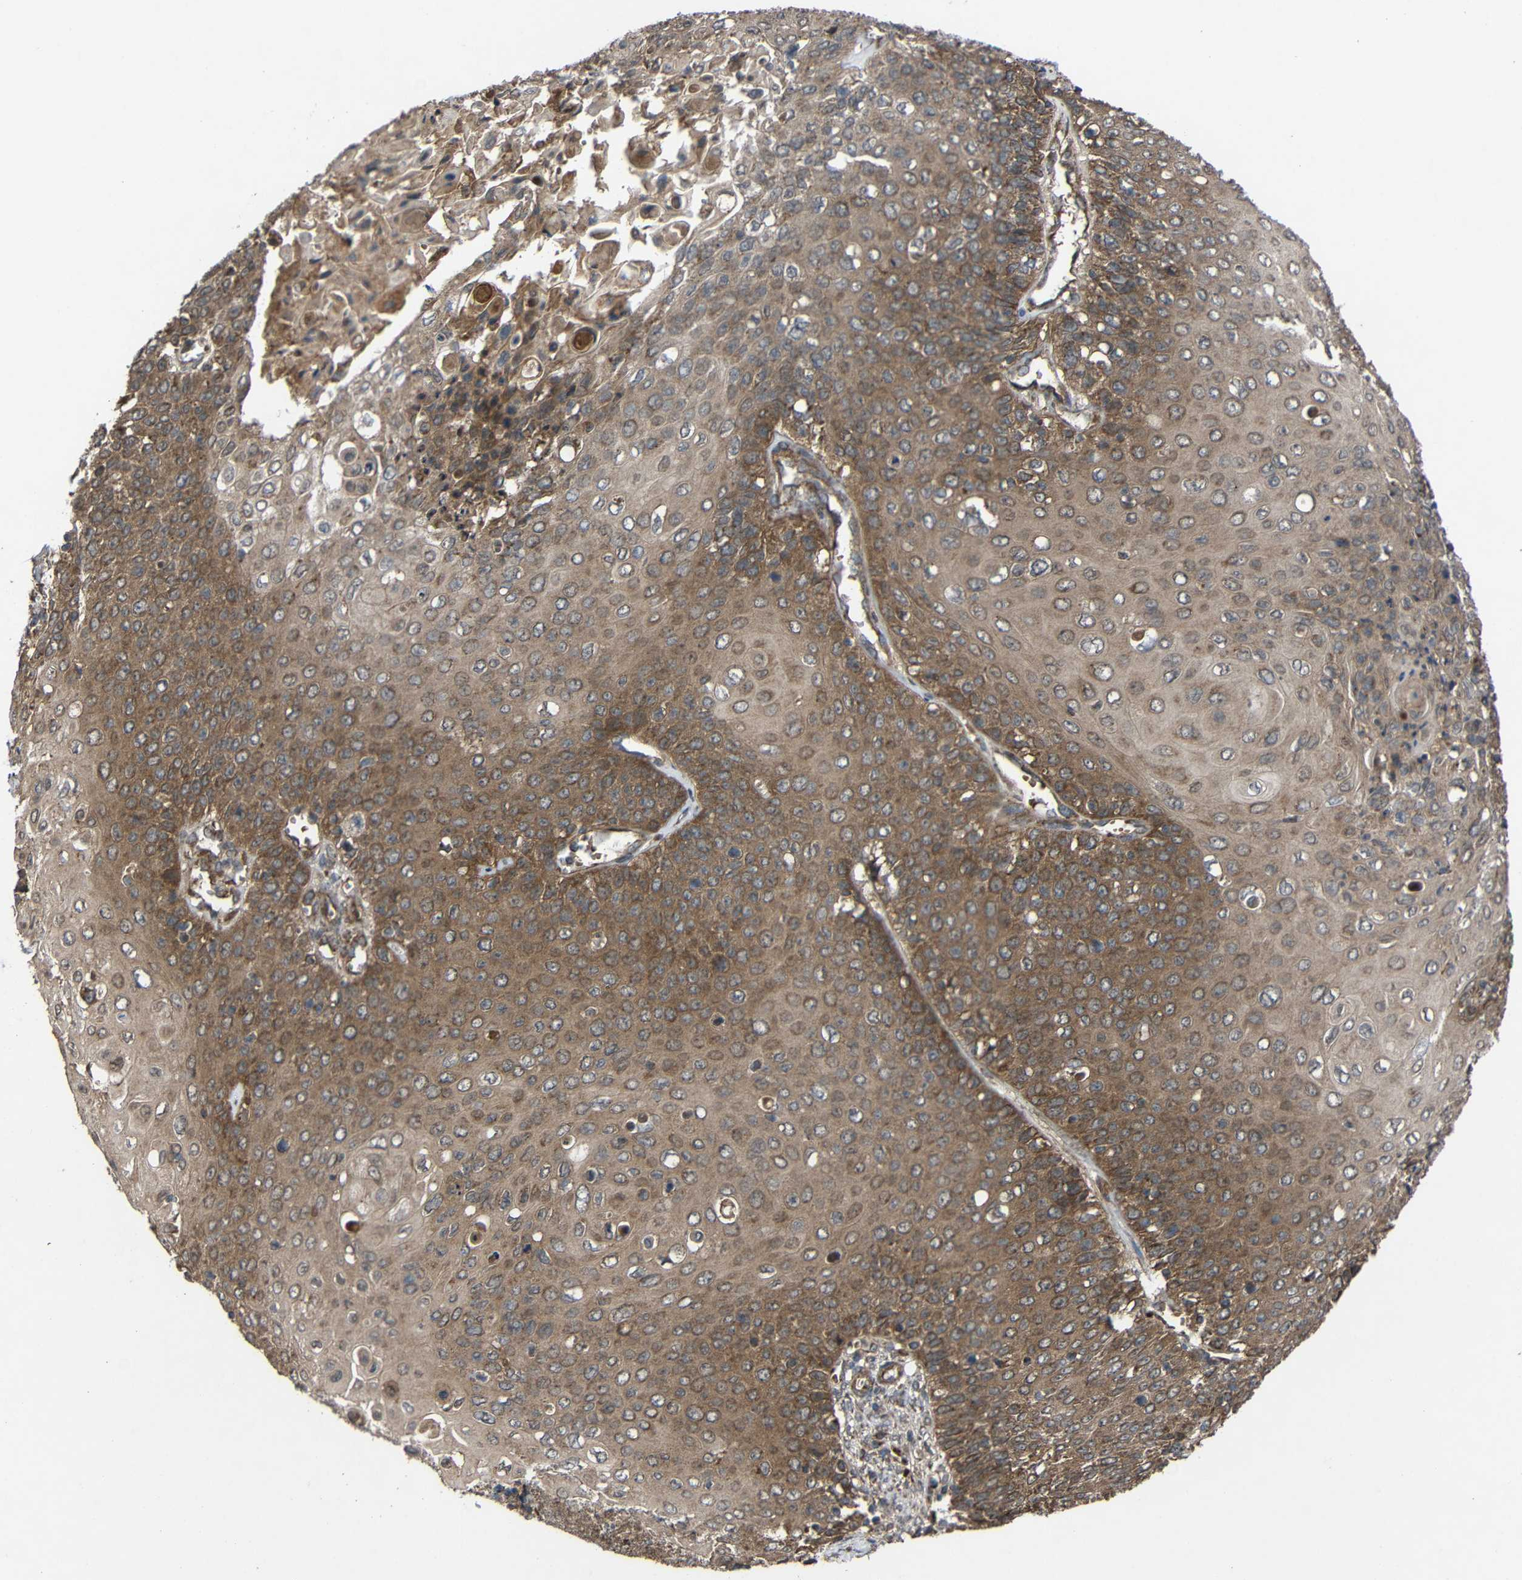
{"staining": {"intensity": "moderate", "quantity": ">75%", "location": "cytoplasmic/membranous"}, "tissue": "cervical cancer", "cell_type": "Tumor cells", "image_type": "cancer", "snomed": [{"axis": "morphology", "description": "Squamous cell carcinoma, NOS"}, {"axis": "topography", "description": "Cervix"}], "caption": "Moderate cytoplasmic/membranous expression for a protein is present in about >75% of tumor cells of cervical cancer using immunohistochemistry (IHC).", "gene": "C1GALT1", "patient": {"sex": "female", "age": 39}}